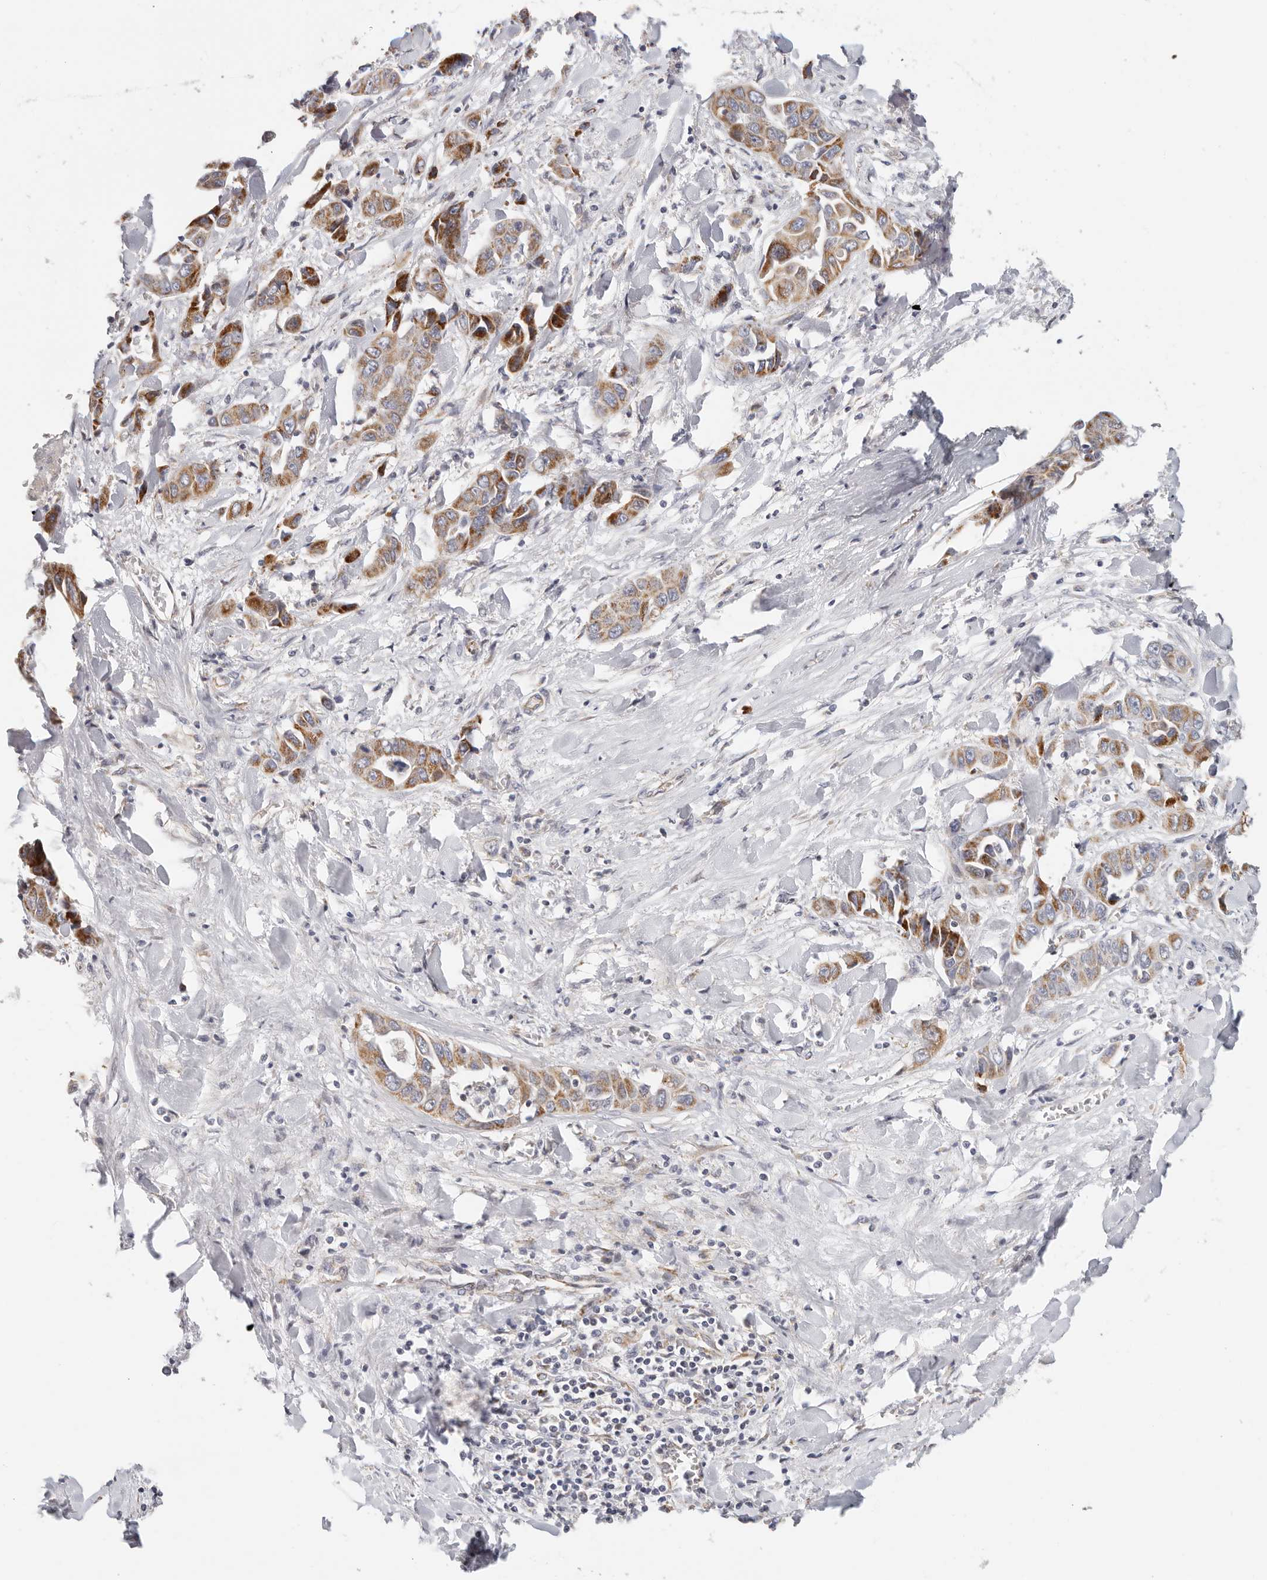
{"staining": {"intensity": "strong", "quantity": ">75%", "location": "cytoplasmic/membranous"}, "tissue": "liver cancer", "cell_type": "Tumor cells", "image_type": "cancer", "snomed": [{"axis": "morphology", "description": "Cholangiocarcinoma"}, {"axis": "topography", "description": "Liver"}], "caption": "Protein expression analysis of liver cancer (cholangiocarcinoma) exhibits strong cytoplasmic/membranous staining in about >75% of tumor cells. (brown staining indicates protein expression, while blue staining denotes nuclei).", "gene": "AFDN", "patient": {"sex": "female", "age": 52}}